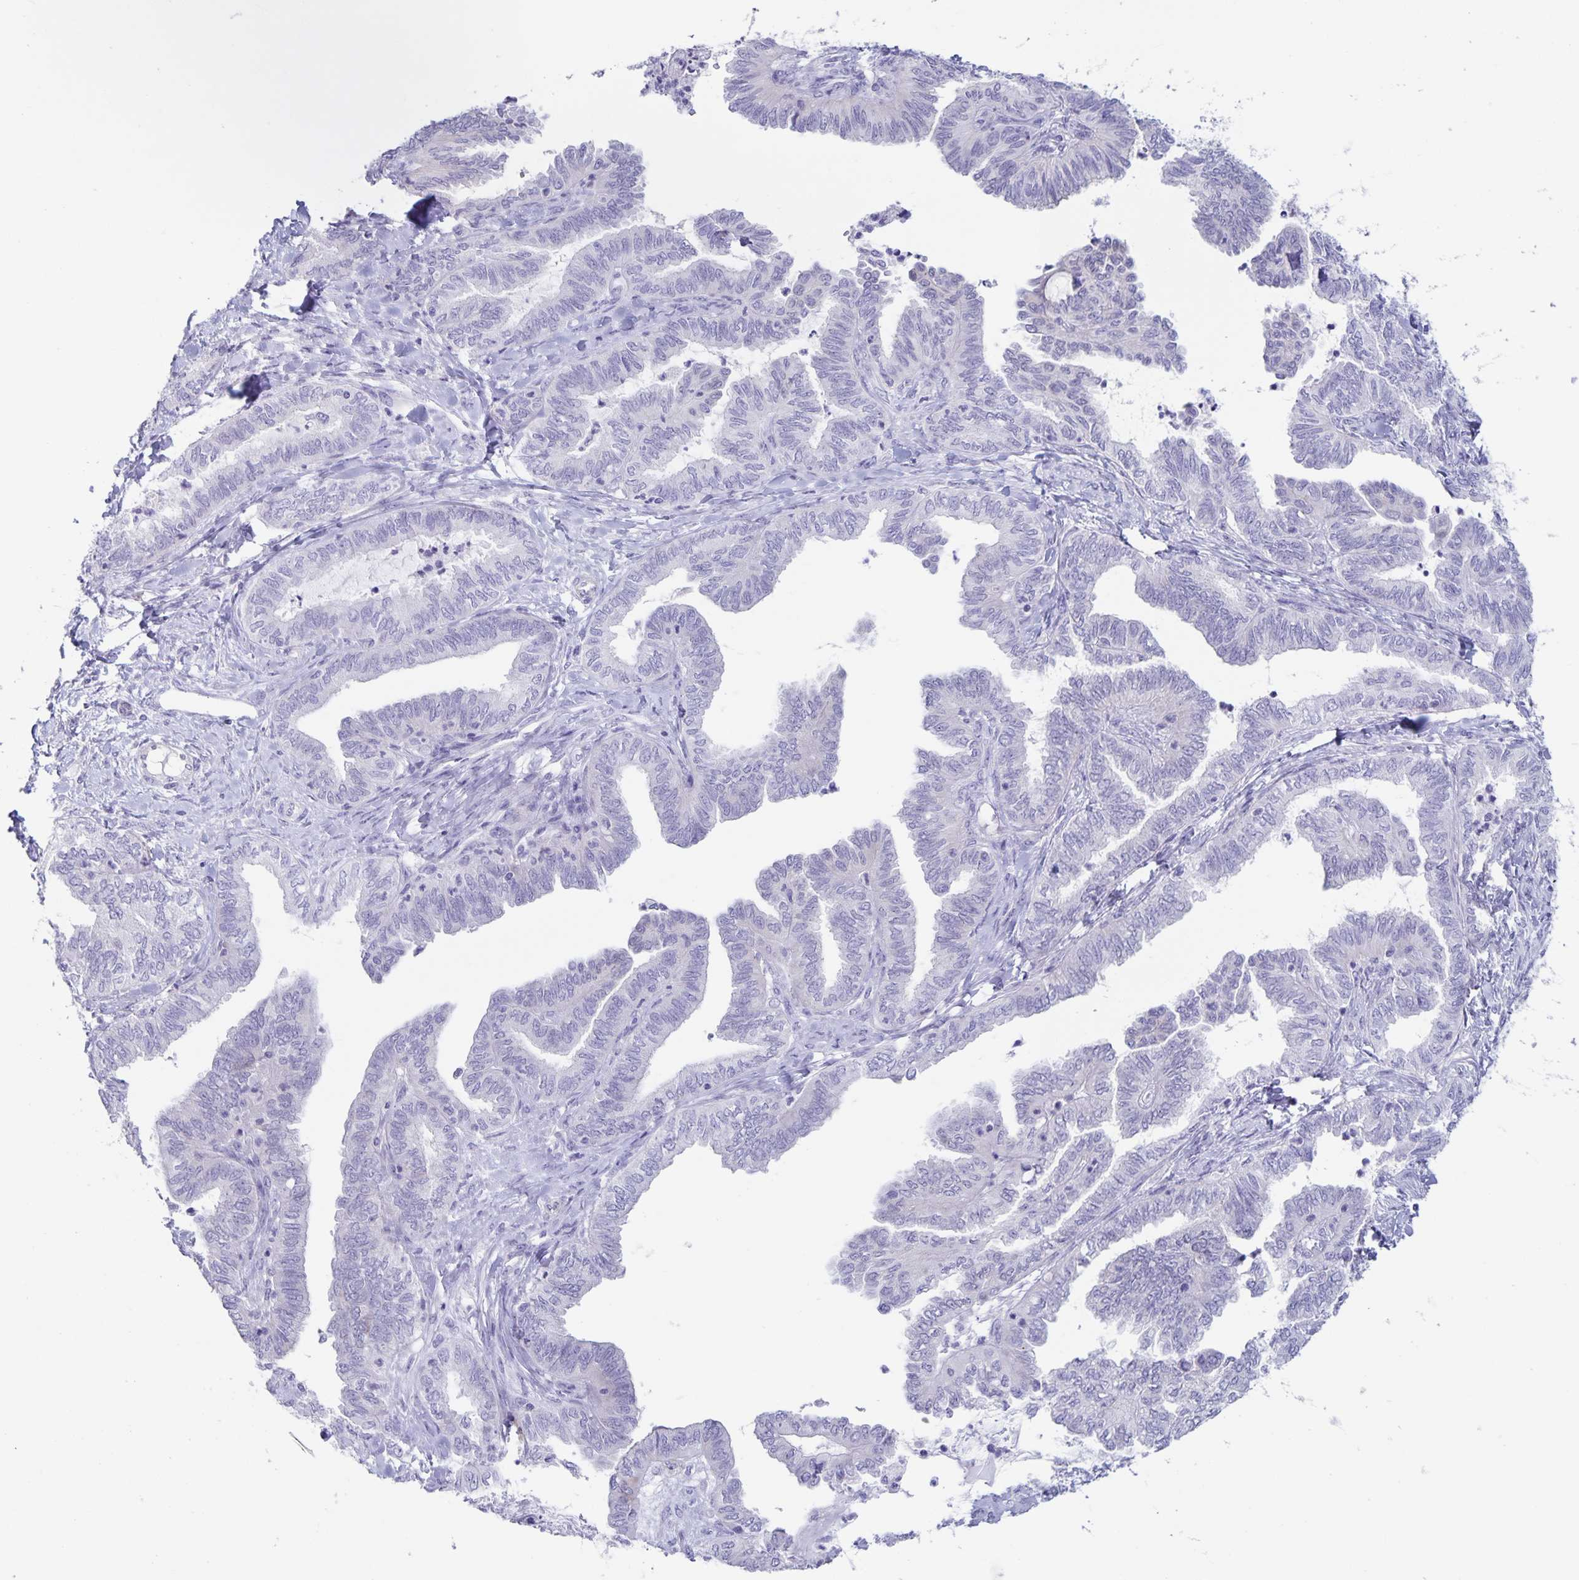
{"staining": {"intensity": "negative", "quantity": "none", "location": "none"}, "tissue": "ovarian cancer", "cell_type": "Tumor cells", "image_type": "cancer", "snomed": [{"axis": "morphology", "description": "Carcinoma, endometroid"}, {"axis": "topography", "description": "Ovary"}], "caption": "High magnification brightfield microscopy of endometroid carcinoma (ovarian) stained with DAB (3,3'-diaminobenzidine) (brown) and counterstained with hematoxylin (blue): tumor cells show no significant expression.", "gene": "AQP4", "patient": {"sex": "female", "age": 70}}